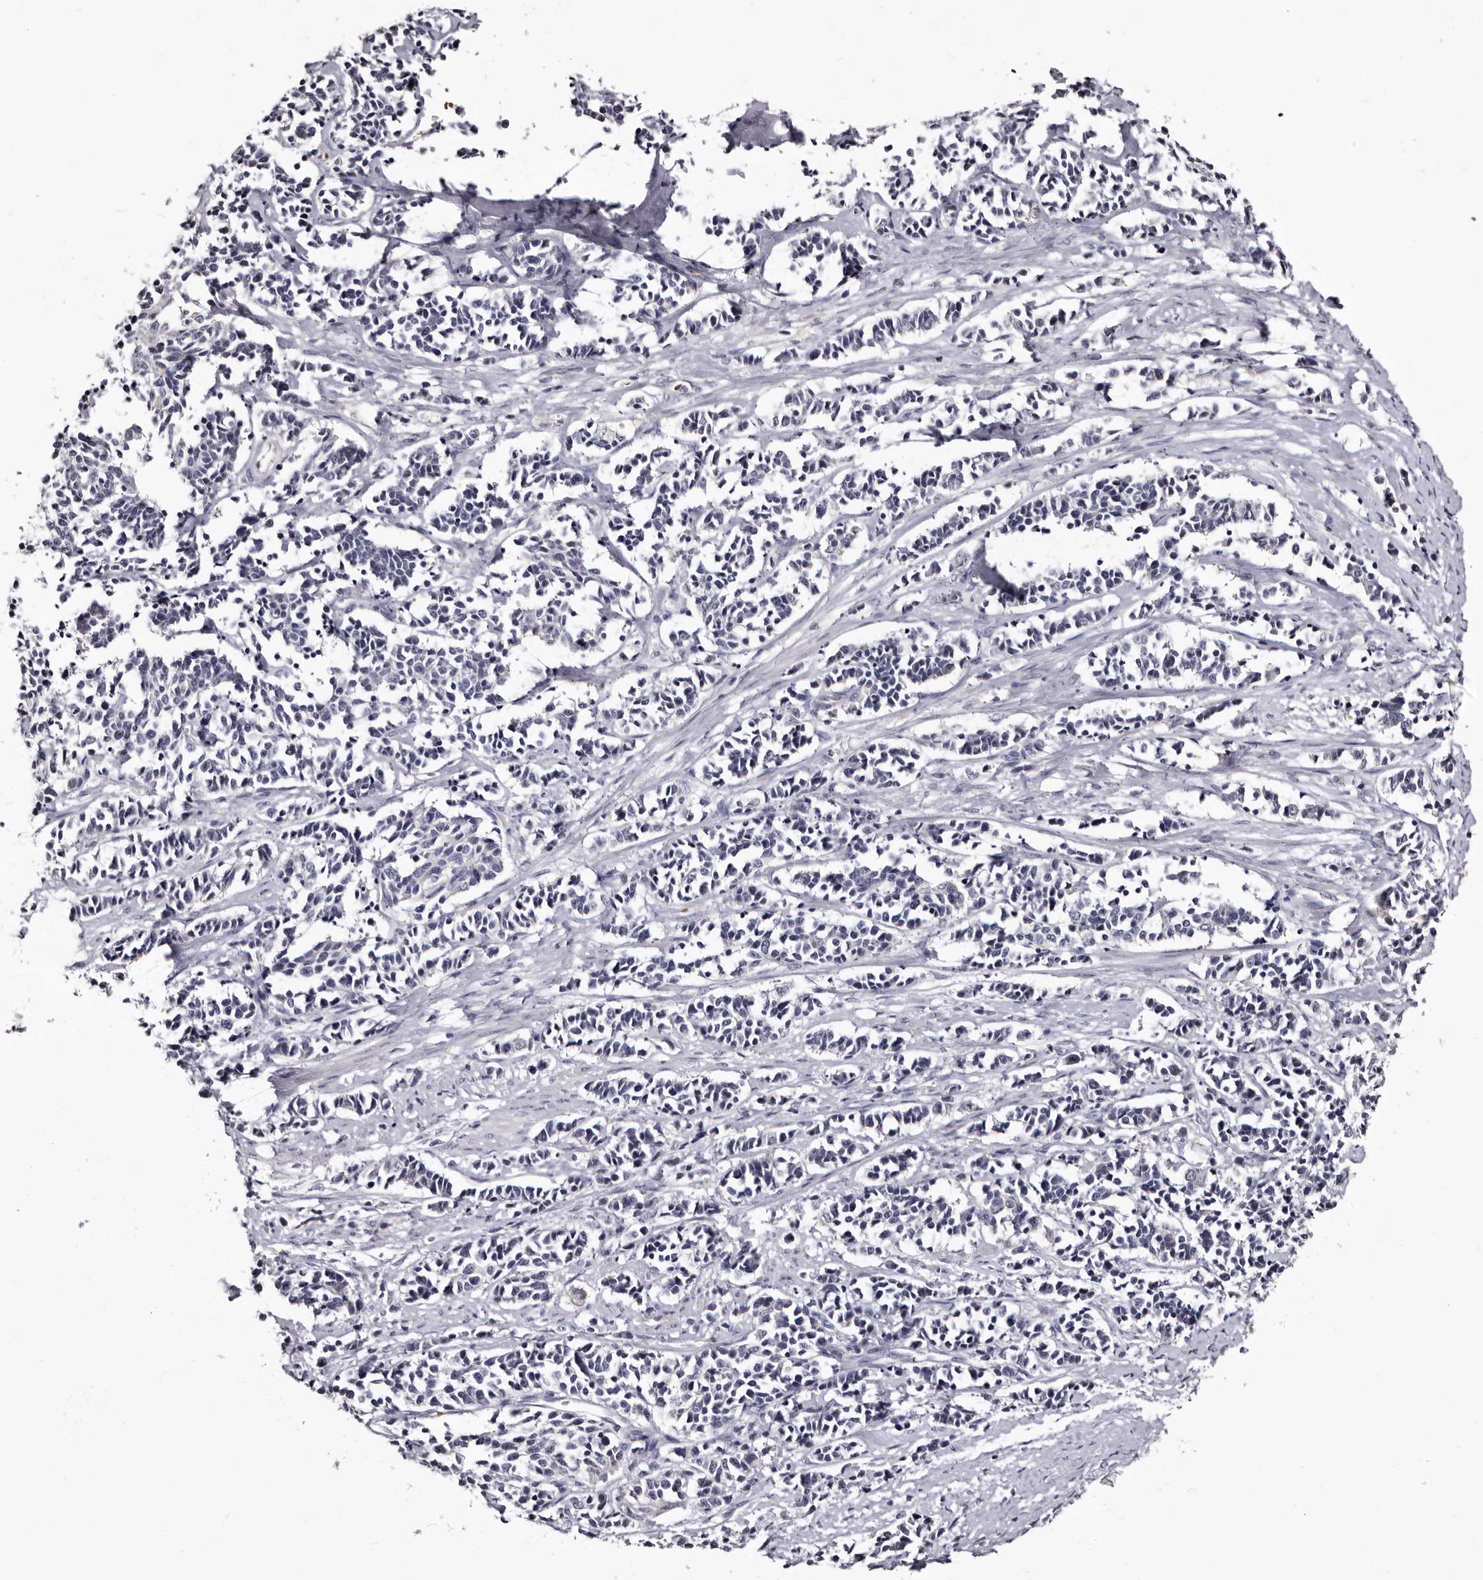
{"staining": {"intensity": "negative", "quantity": "none", "location": "none"}, "tissue": "cervical cancer", "cell_type": "Tumor cells", "image_type": "cancer", "snomed": [{"axis": "morphology", "description": "Normal tissue, NOS"}, {"axis": "morphology", "description": "Squamous cell carcinoma, NOS"}, {"axis": "topography", "description": "Cervix"}], "caption": "Tumor cells show no significant protein positivity in cervical squamous cell carcinoma. Brightfield microscopy of immunohistochemistry (IHC) stained with DAB (3,3'-diaminobenzidine) (brown) and hematoxylin (blue), captured at high magnification.", "gene": "BPGM", "patient": {"sex": "female", "age": 35}}